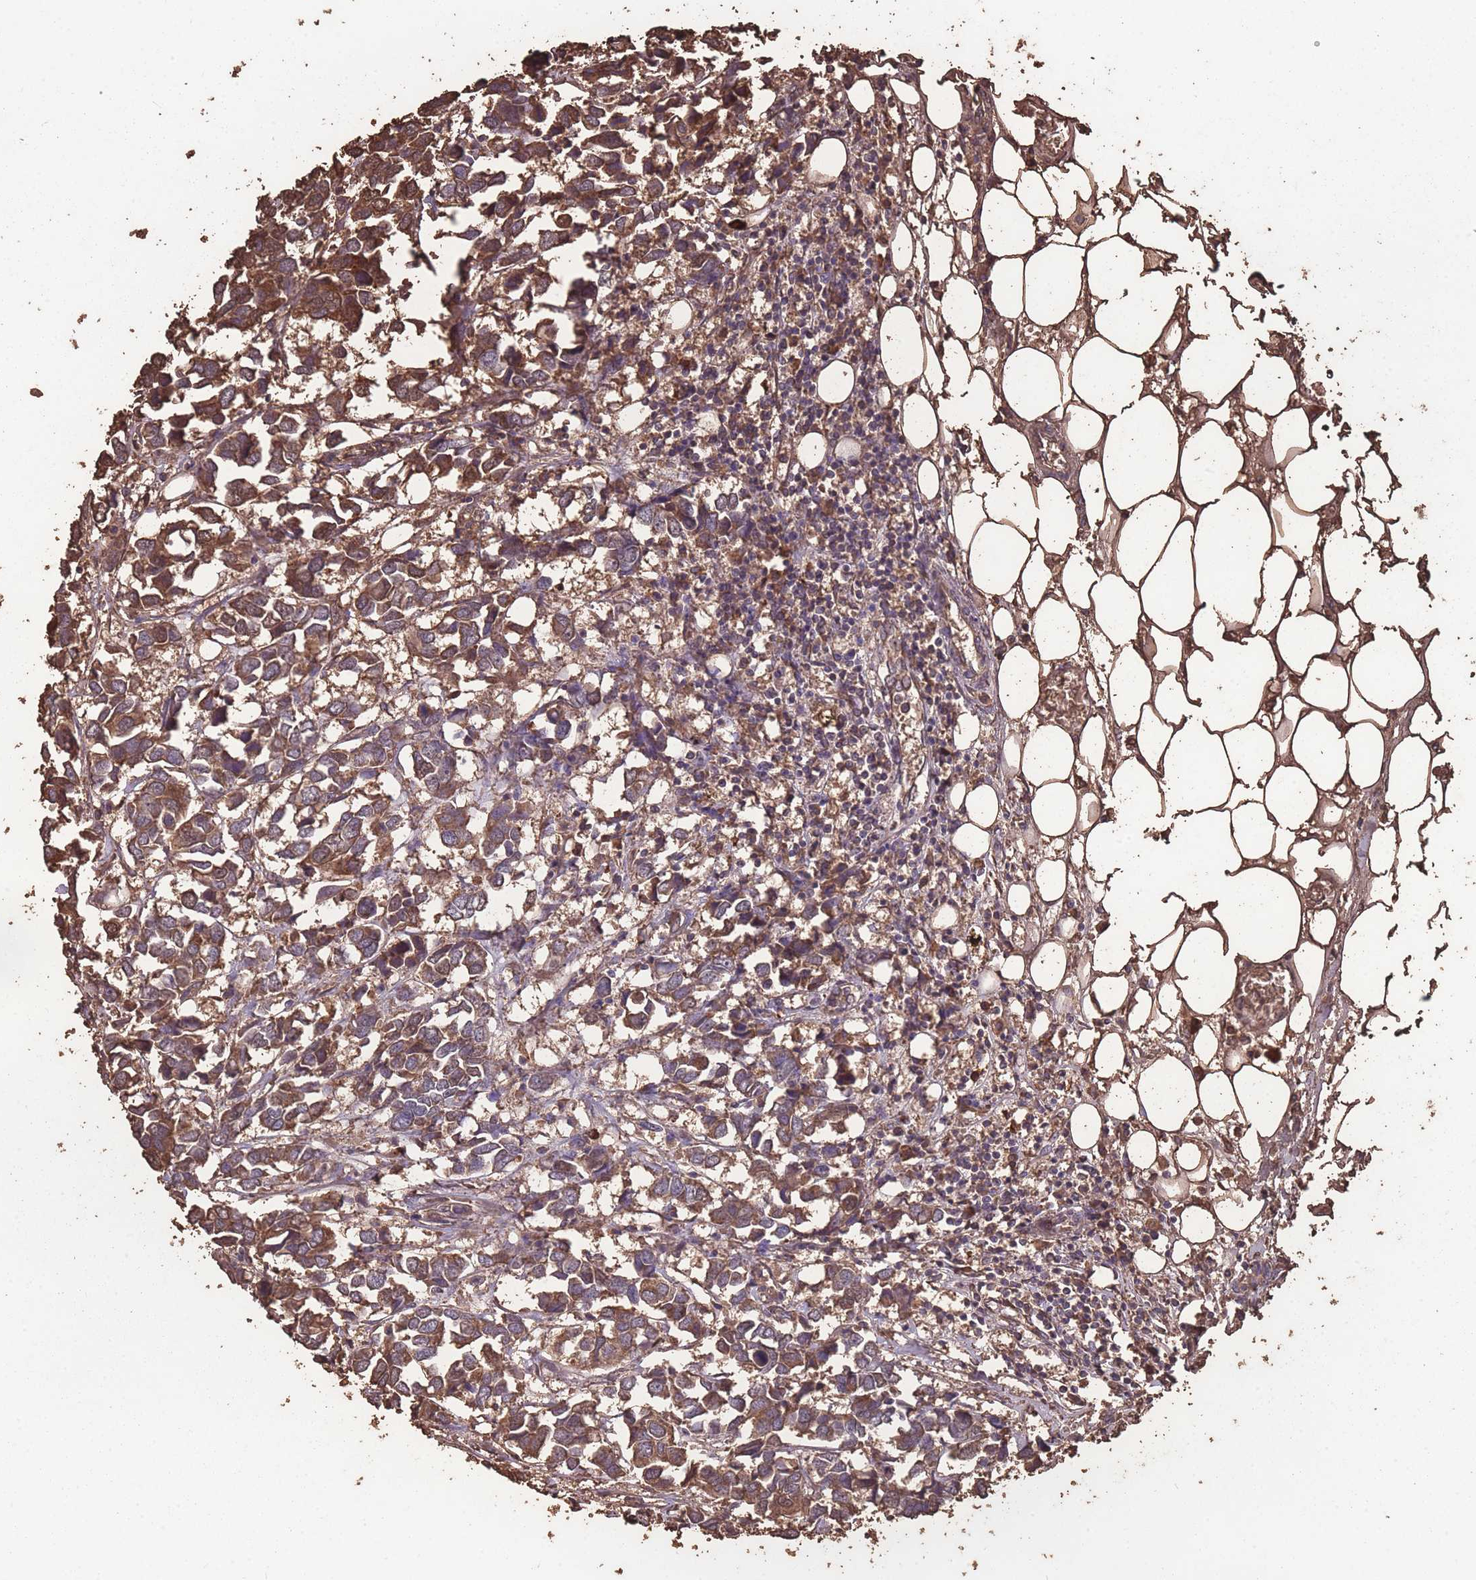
{"staining": {"intensity": "moderate", "quantity": ">75%", "location": "cytoplasmic/membranous"}, "tissue": "breast cancer", "cell_type": "Tumor cells", "image_type": "cancer", "snomed": [{"axis": "morphology", "description": "Duct carcinoma"}, {"axis": "topography", "description": "Breast"}], "caption": "Infiltrating ductal carcinoma (breast) stained with a protein marker displays moderate staining in tumor cells.", "gene": "STIM2", "patient": {"sex": "female", "age": 83}}